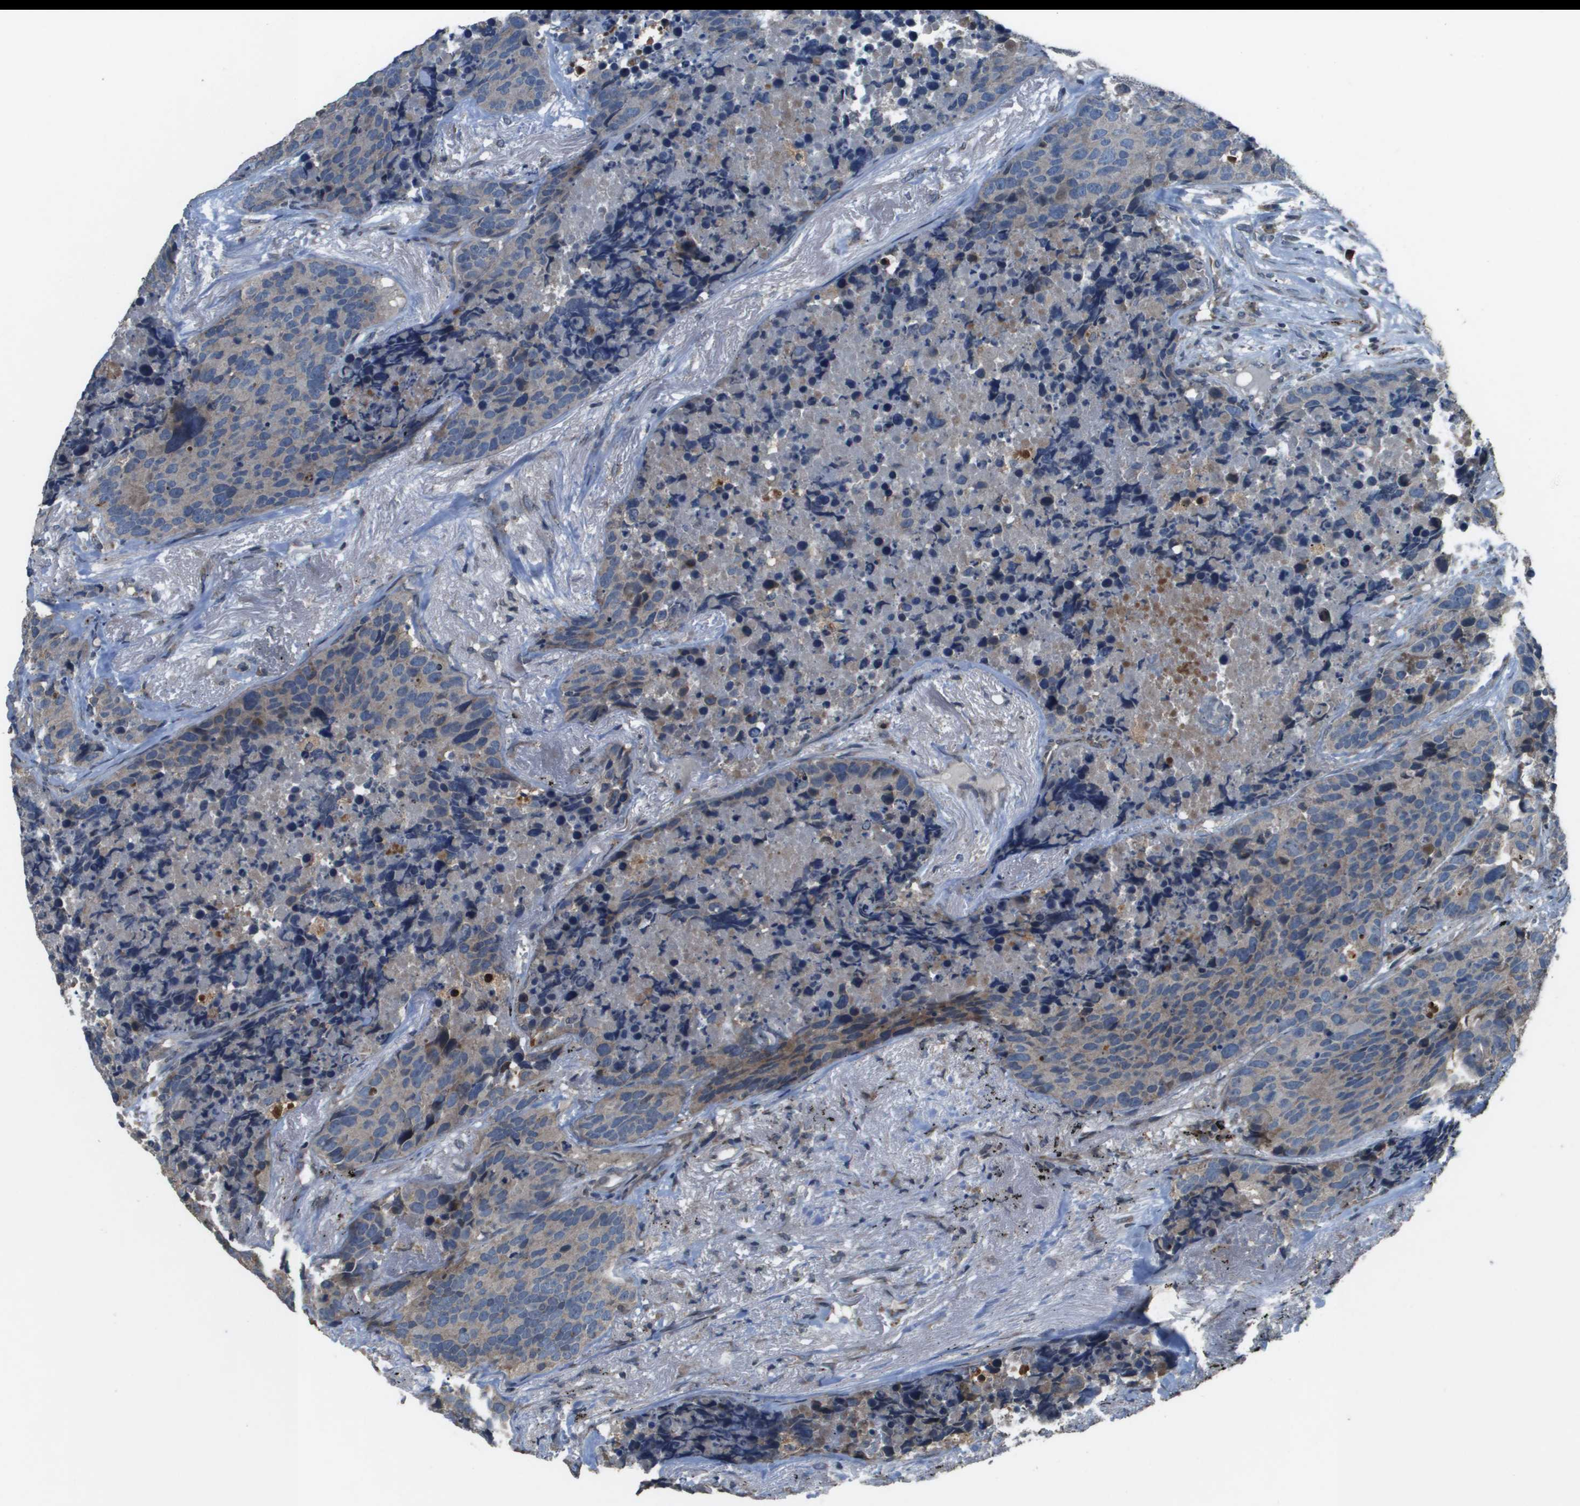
{"staining": {"intensity": "negative", "quantity": "none", "location": "none"}, "tissue": "carcinoid", "cell_type": "Tumor cells", "image_type": "cancer", "snomed": [{"axis": "morphology", "description": "Carcinoid, malignant, NOS"}, {"axis": "topography", "description": "Lung"}], "caption": "Immunohistochemical staining of human malignant carcinoid demonstrates no significant positivity in tumor cells.", "gene": "GOSR2", "patient": {"sex": "male", "age": 60}}